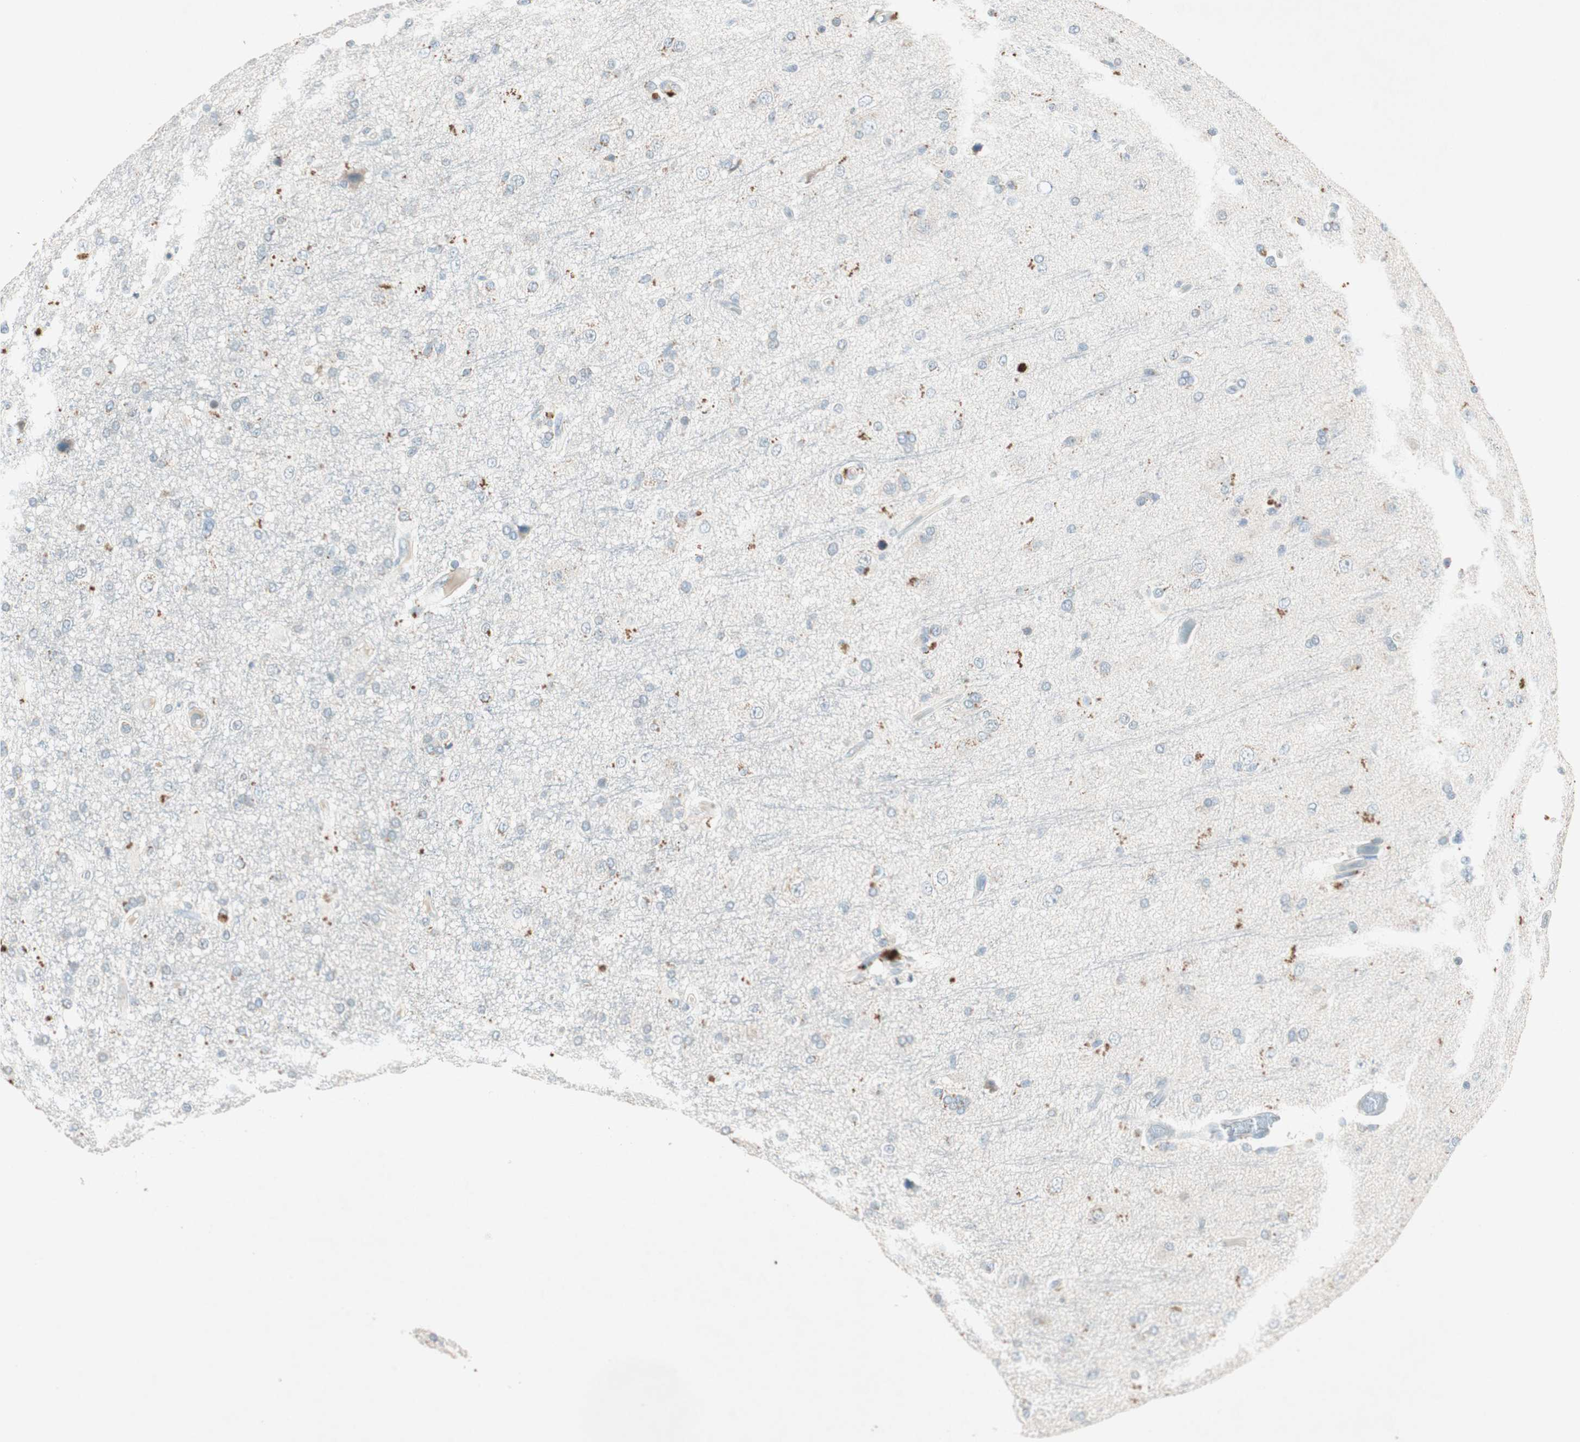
{"staining": {"intensity": "weak", "quantity": "<25%", "location": "cytoplasmic/membranous"}, "tissue": "glioma", "cell_type": "Tumor cells", "image_type": "cancer", "snomed": [{"axis": "morphology", "description": "Glioma, malignant, High grade"}, {"axis": "topography", "description": "Brain"}], "caption": "Glioma was stained to show a protein in brown. There is no significant positivity in tumor cells.", "gene": "NKAIN1", "patient": {"sex": "male", "age": 33}}